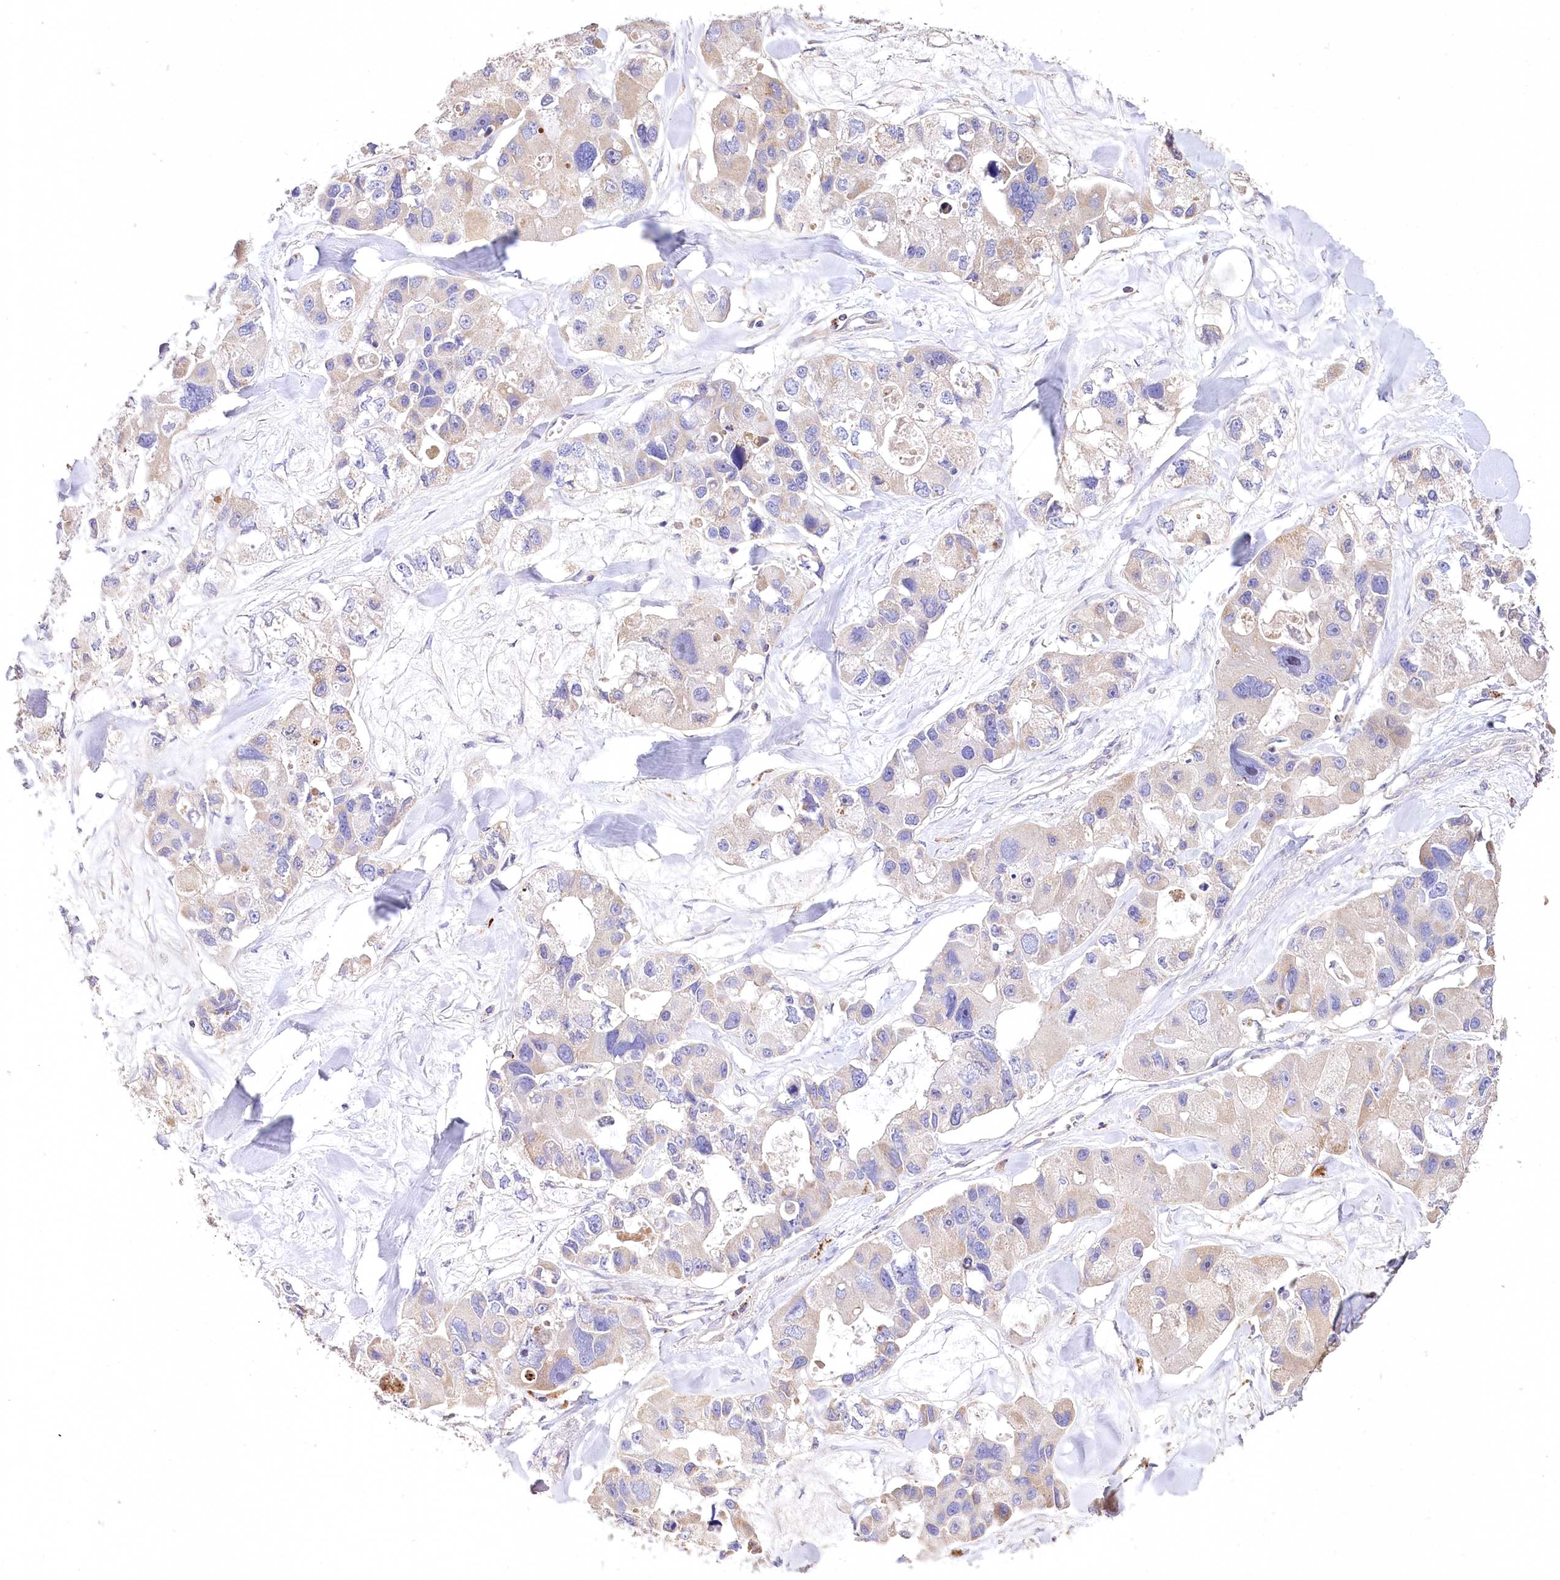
{"staining": {"intensity": "weak", "quantity": "<25%", "location": "cytoplasmic/membranous"}, "tissue": "lung cancer", "cell_type": "Tumor cells", "image_type": "cancer", "snomed": [{"axis": "morphology", "description": "Adenocarcinoma, NOS"}, {"axis": "topography", "description": "Lung"}], "caption": "This is an IHC photomicrograph of human lung adenocarcinoma. There is no staining in tumor cells.", "gene": "PTER", "patient": {"sex": "female", "age": 54}}